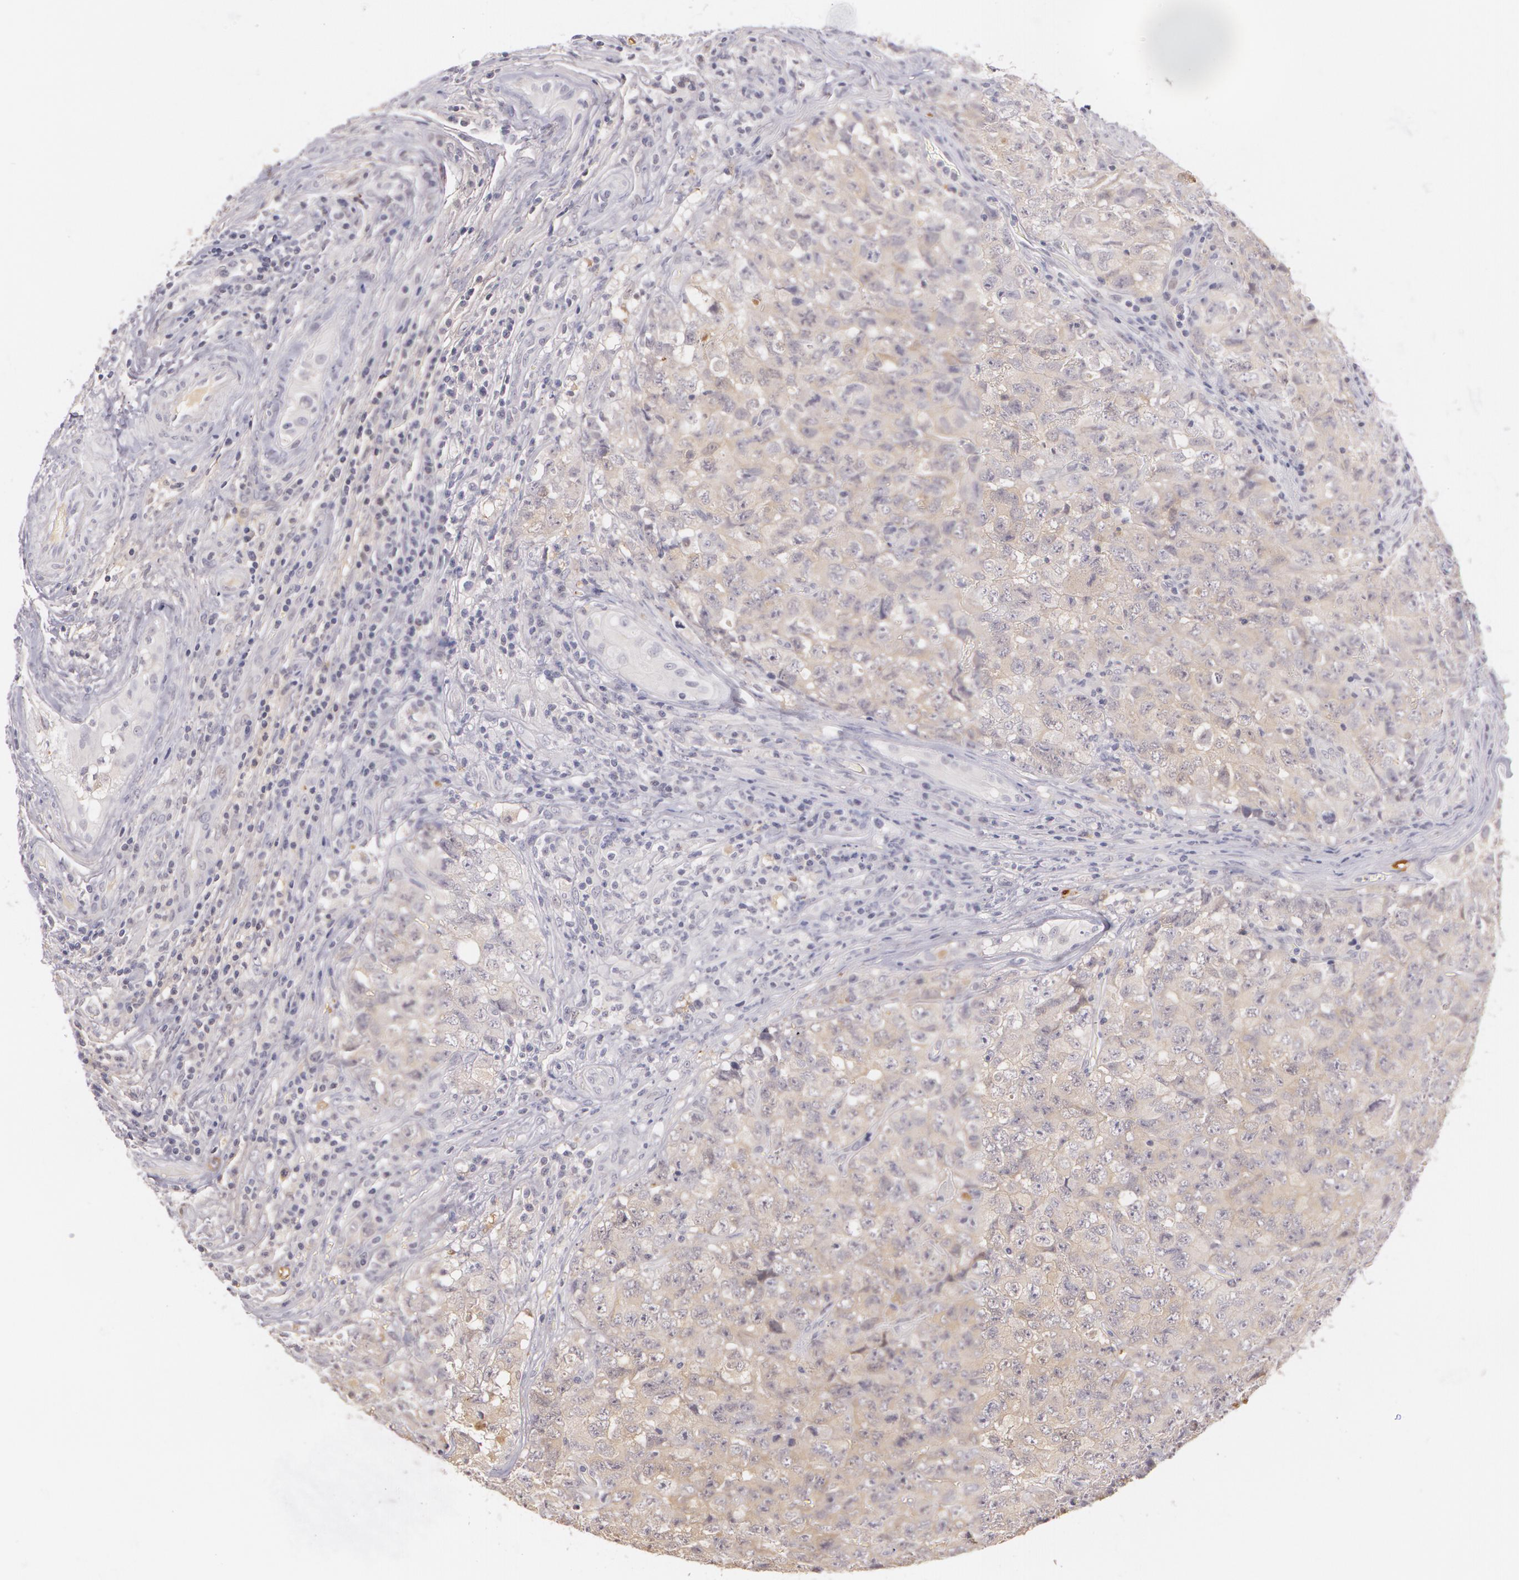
{"staining": {"intensity": "weak", "quantity": ">75%", "location": "cytoplasmic/membranous"}, "tissue": "testis cancer", "cell_type": "Tumor cells", "image_type": "cancer", "snomed": [{"axis": "morphology", "description": "Carcinoma, Embryonal, NOS"}, {"axis": "topography", "description": "Testis"}], "caption": "A high-resolution image shows immunohistochemistry (IHC) staining of testis embryonal carcinoma, which reveals weak cytoplasmic/membranous staining in about >75% of tumor cells.", "gene": "LBP", "patient": {"sex": "male", "age": 31}}